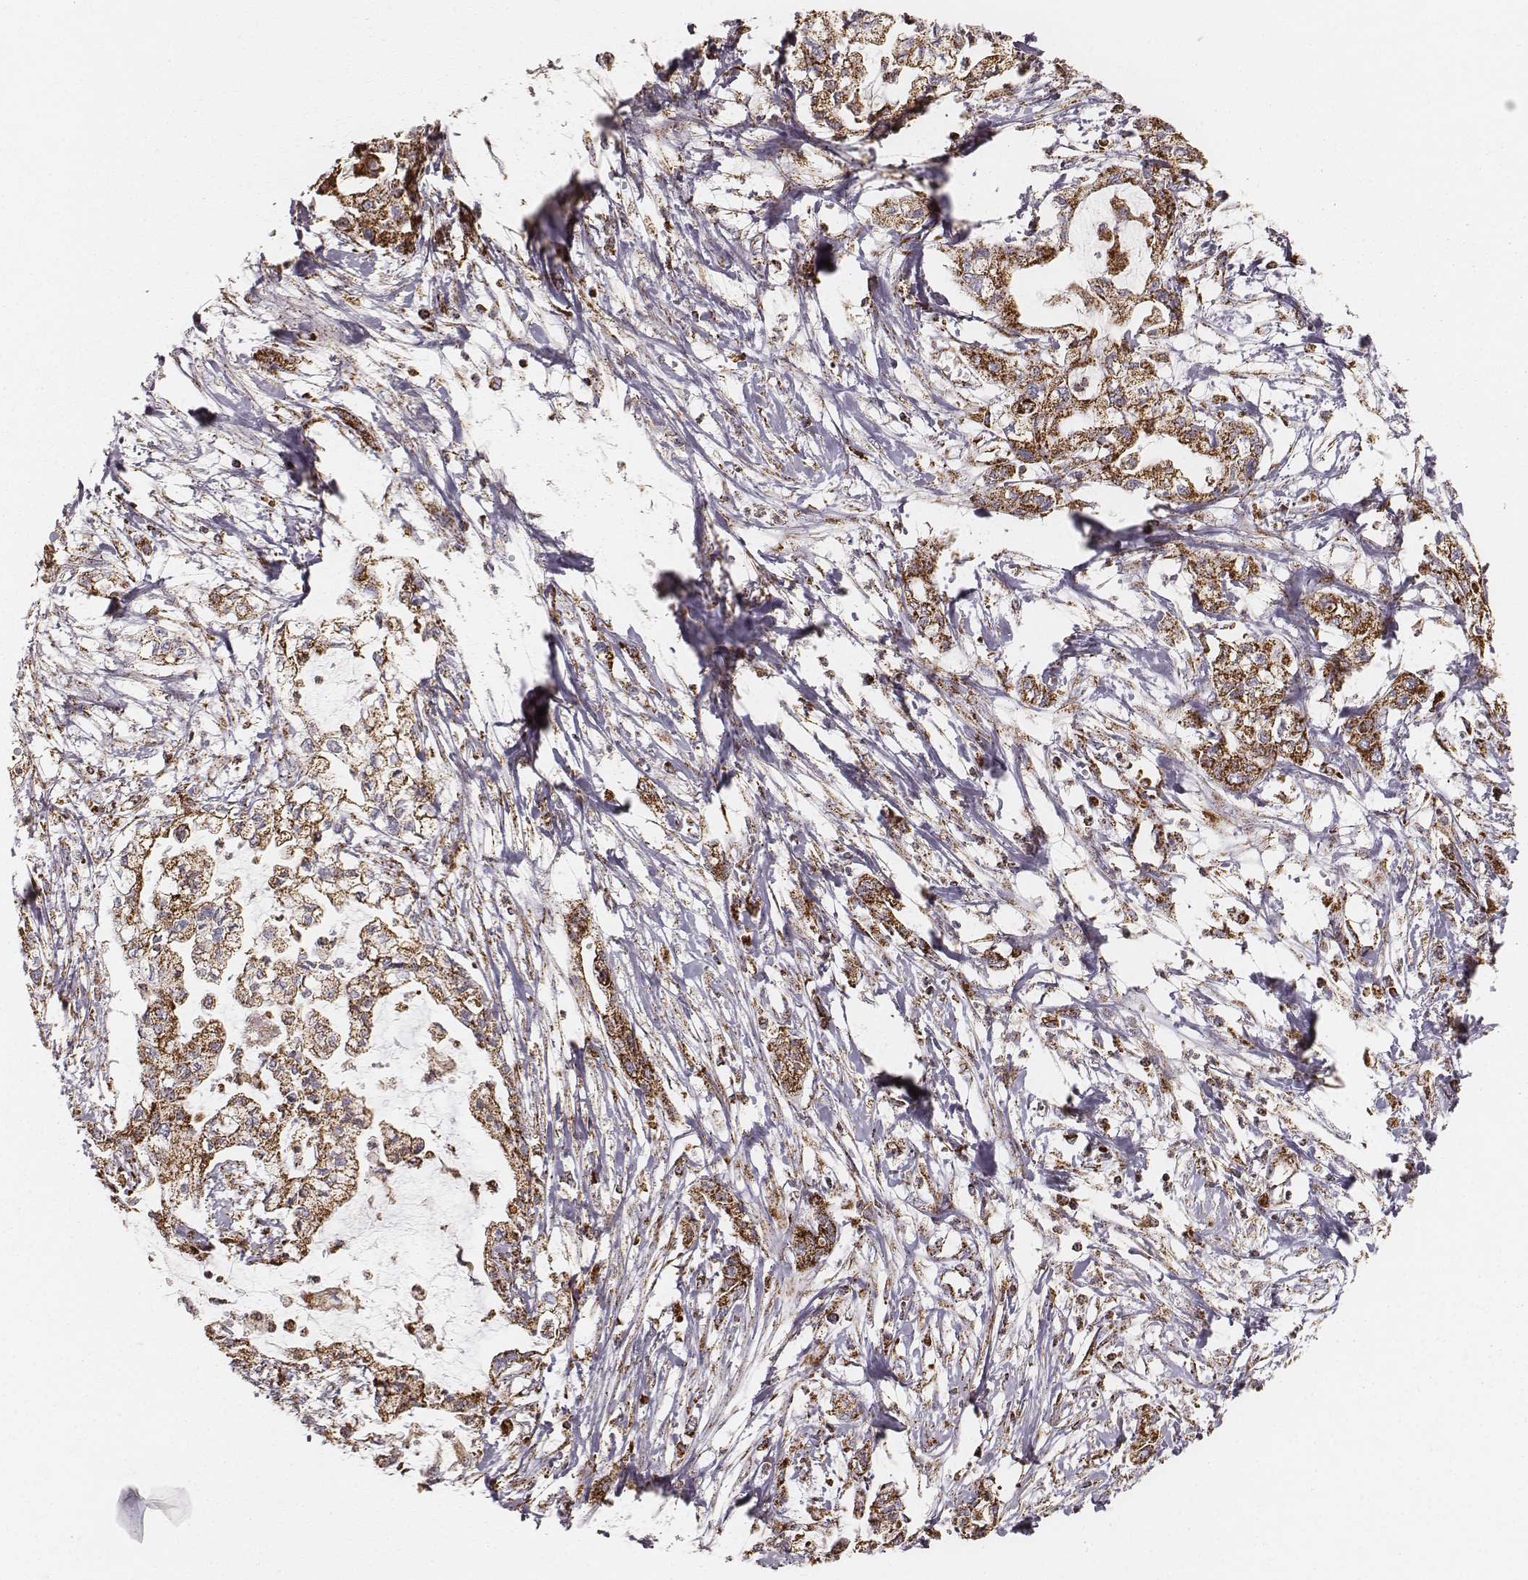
{"staining": {"intensity": "strong", "quantity": ">75%", "location": "cytoplasmic/membranous"}, "tissue": "pancreatic cancer", "cell_type": "Tumor cells", "image_type": "cancer", "snomed": [{"axis": "morphology", "description": "Adenocarcinoma, NOS"}, {"axis": "topography", "description": "Pancreas"}], "caption": "Protein expression analysis of pancreatic adenocarcinoma exhibits strong cytoplasmic/membranous expression in approximately >75% of tumor cells.", "gene": "CS", "patient": {"sex": "male", "age": 54}}